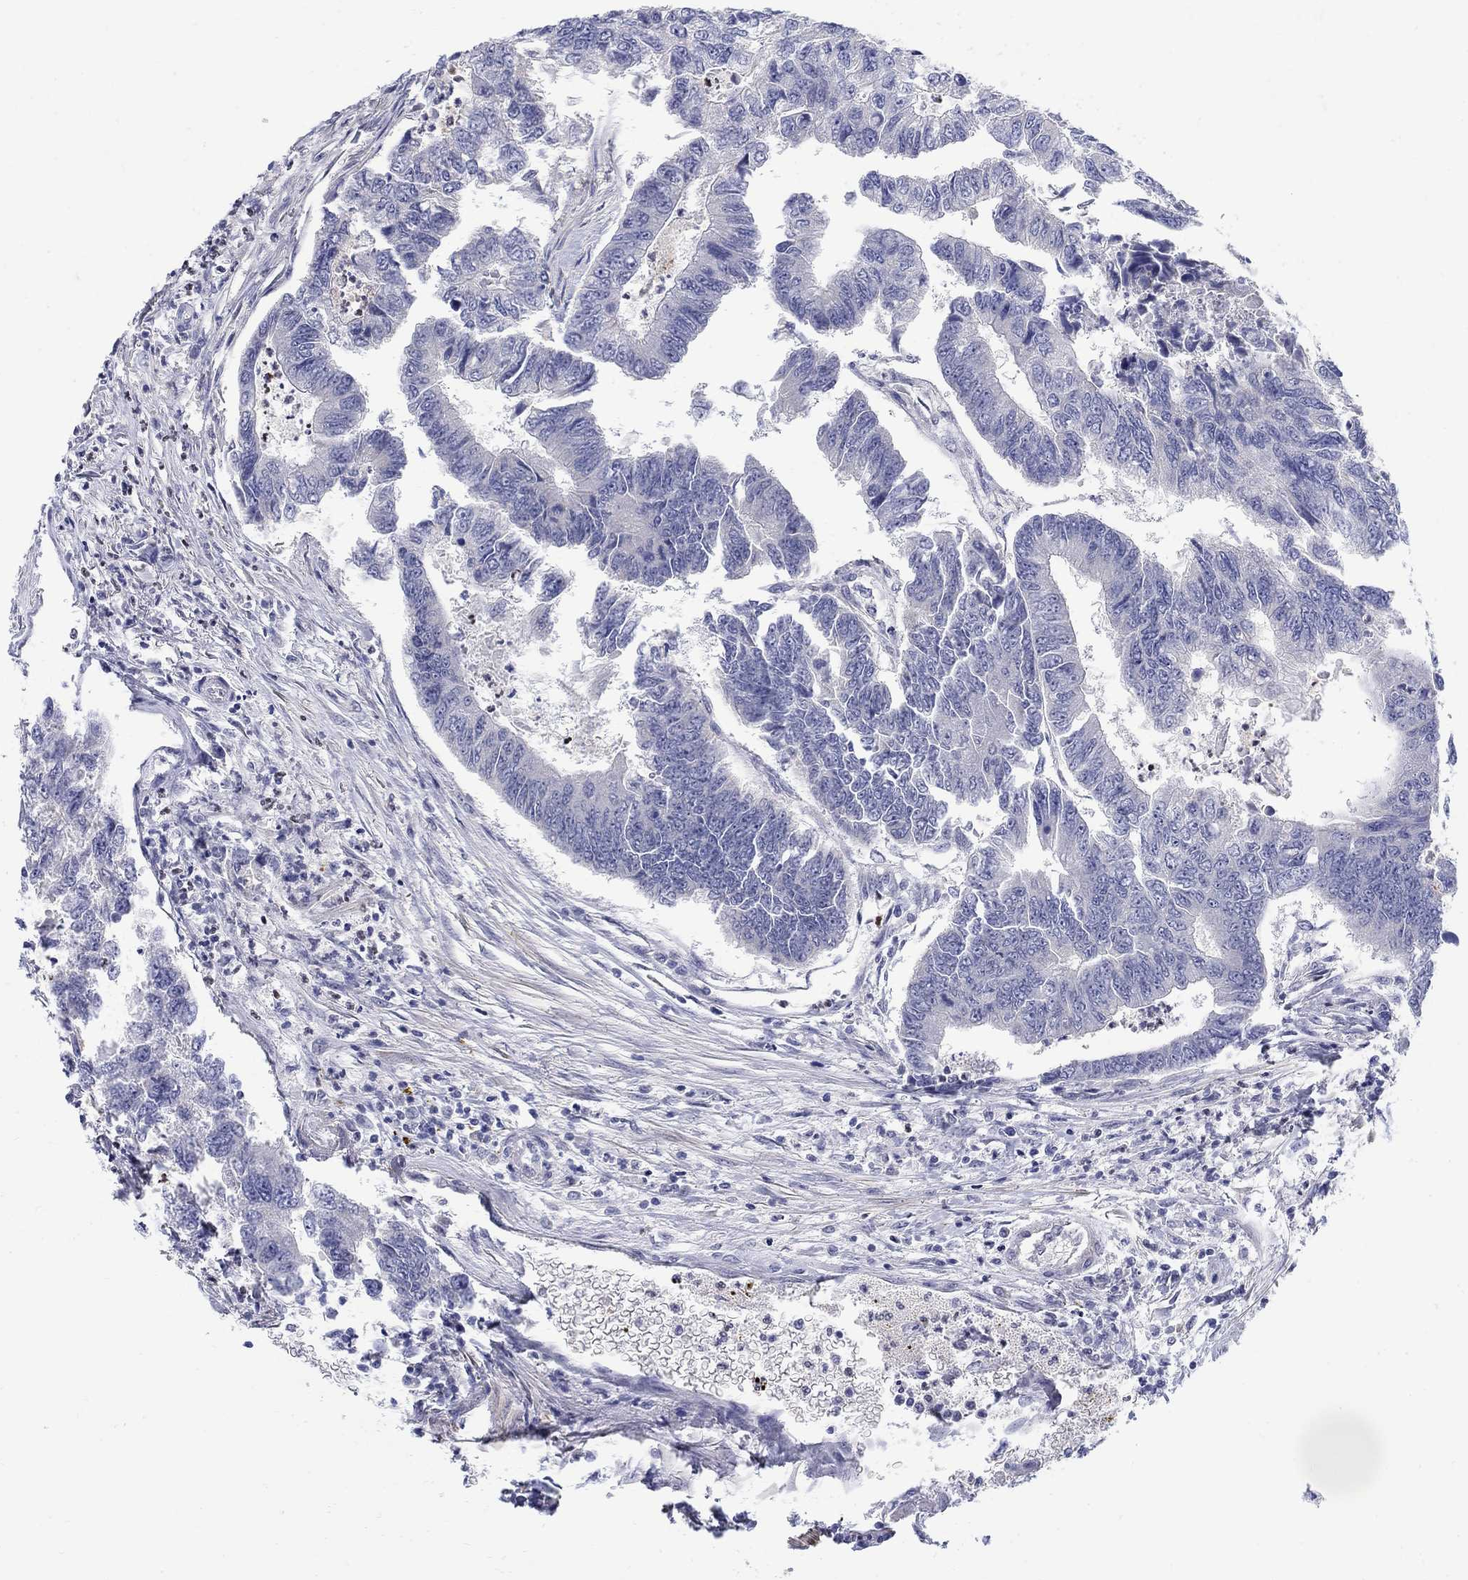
{"staining": {"intensity": "negative", "quantity": "none", "location": "none"}, "tissue": "colorectal cancer", "cell_type": "Tumor cells", "image_type": "cancer", "snomed": [{"axis": "morphology", "description": "Adenocarcinoma, NOS"}, {"axis": "topography", "description": "Colon"}], "caption": "A photomicrograph of human adenocarcinoma (colorectal) is negative for staining in tumor cells.", "gene": "ABCA4", "patient": {"sex": "female", "age": 65}}